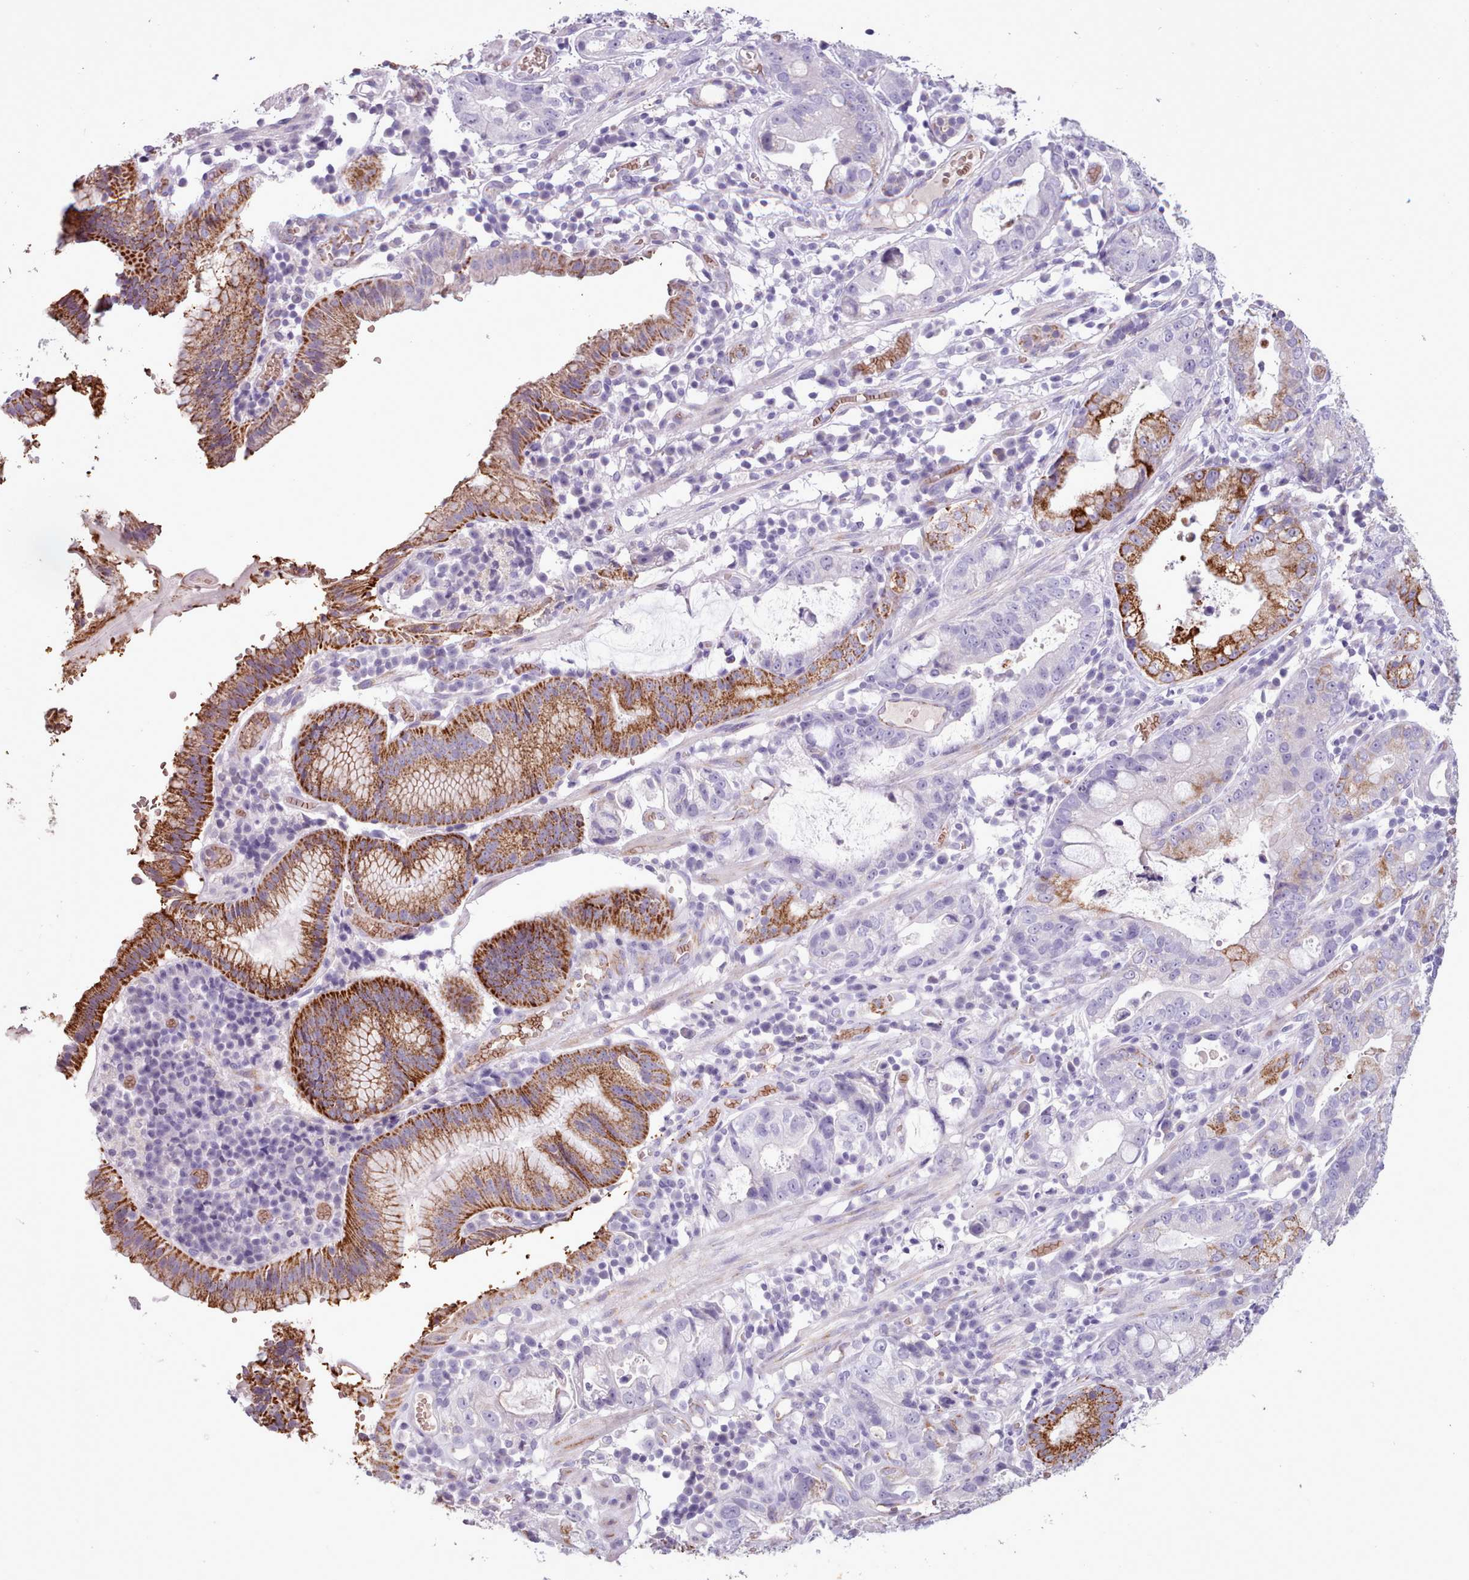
{"staining": {"intensity": "strong", "quantity": "<25%", "location": "cytoplasmic/membranous"}, "tissue": "stomach cancer", "cell_type": "Tumor cells", "image_type": "cancer", "snomed": [{"axis": "morphology", "description": "Adenocarcinoma, NOS"}, {"axis": "topography", "description": "Stomach"}], "caption": "Approximately <25% of tumor cells in stomach adenocarcinoma demonstrate strong cytoplasmic/membranous protein positivity as visualized by brown immunohistochemical staining.", "gene": "AK4", "patient": {"sex": "male", "age": 55}}